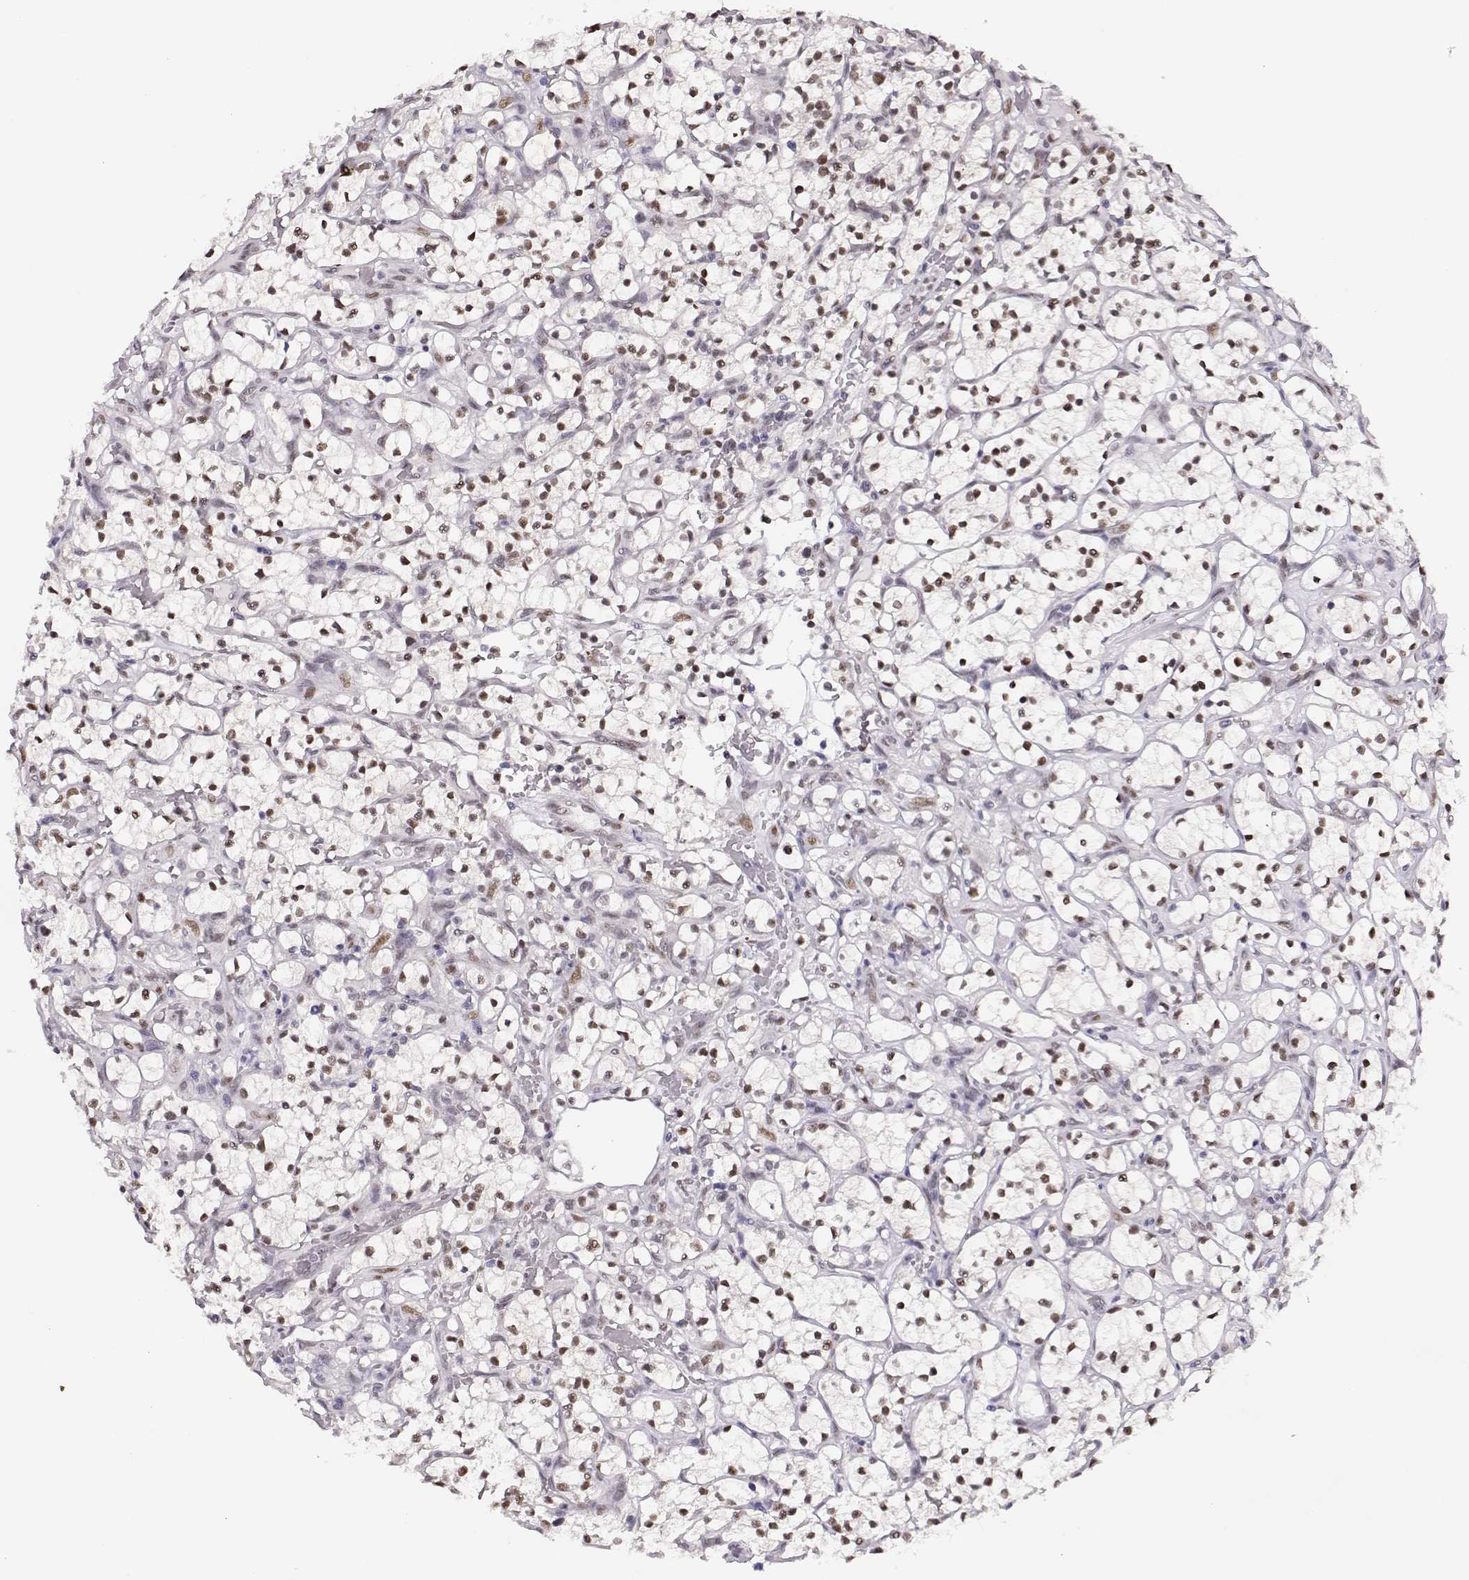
{"staining": {"intensity": "moderate", "quantity": "25%-75%", "location": "nuclear"}, "tissue": "renal cancer", "cell_type": "Tumor cells", "image_type": "cancer", "snomed": [{"axis": "morphology", "description": "Adenocarcinoma, NOS"}, {"axis": "topography", "description": "Kidney"}], "caption": "The immunohistochemical stain labels moderate nuclear staining in tumor cells of adenocarcinoma (renal) tissue.", "gene": "POLI", "patient": {"sex": "female", "age": 64}}